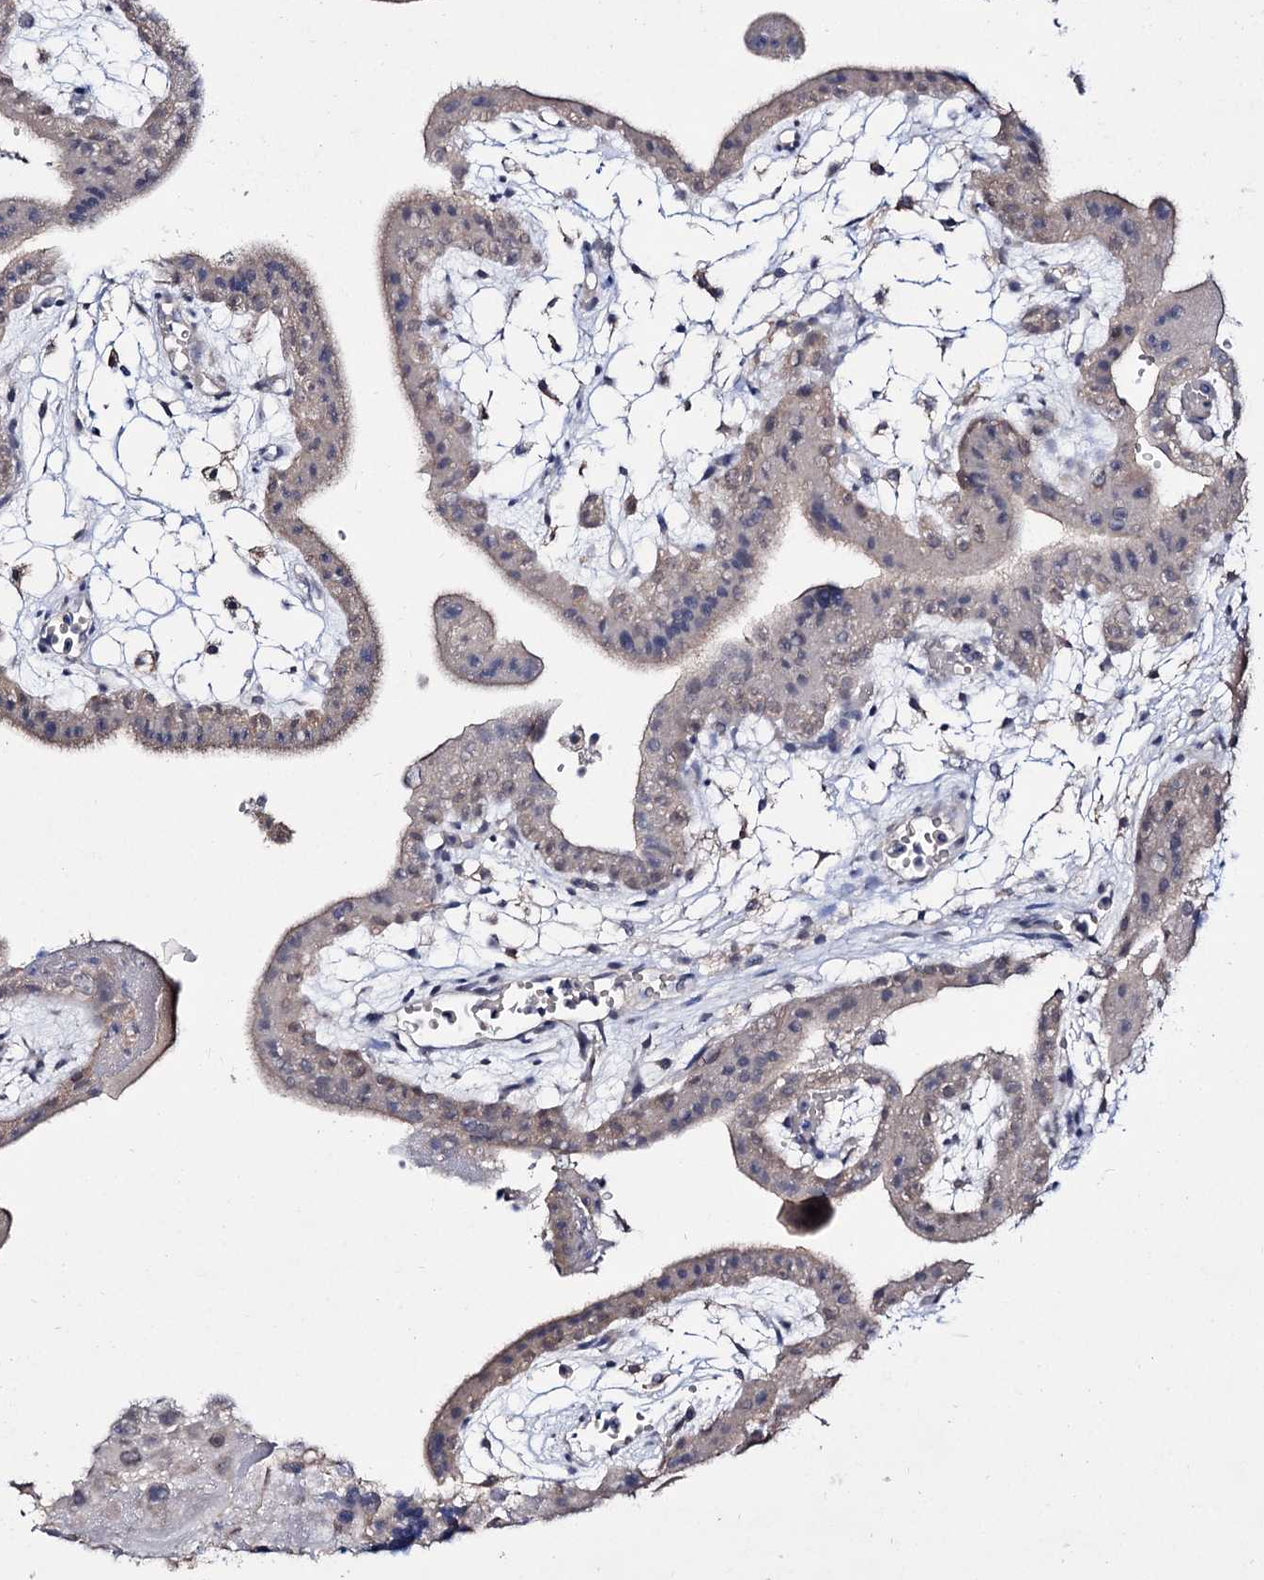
{"staining": {"intensity": "negative", "quantity": "none", "location": "none"}, "tissue": "placenta", "cell_type": "Decidual cells", "image_type": "normal", "snomed": [{"axis": "morphology", "description": "Normal tissue, NOS"}, {"axis": "topography", "description": "Placenta"}], "caption": "An immunohistochemistry image of unremarkable placenta is shown. There is no staining in decidual cells of placenta.", "gene": "ACTR6", "patient": {"sex": "female", "age": 18}}